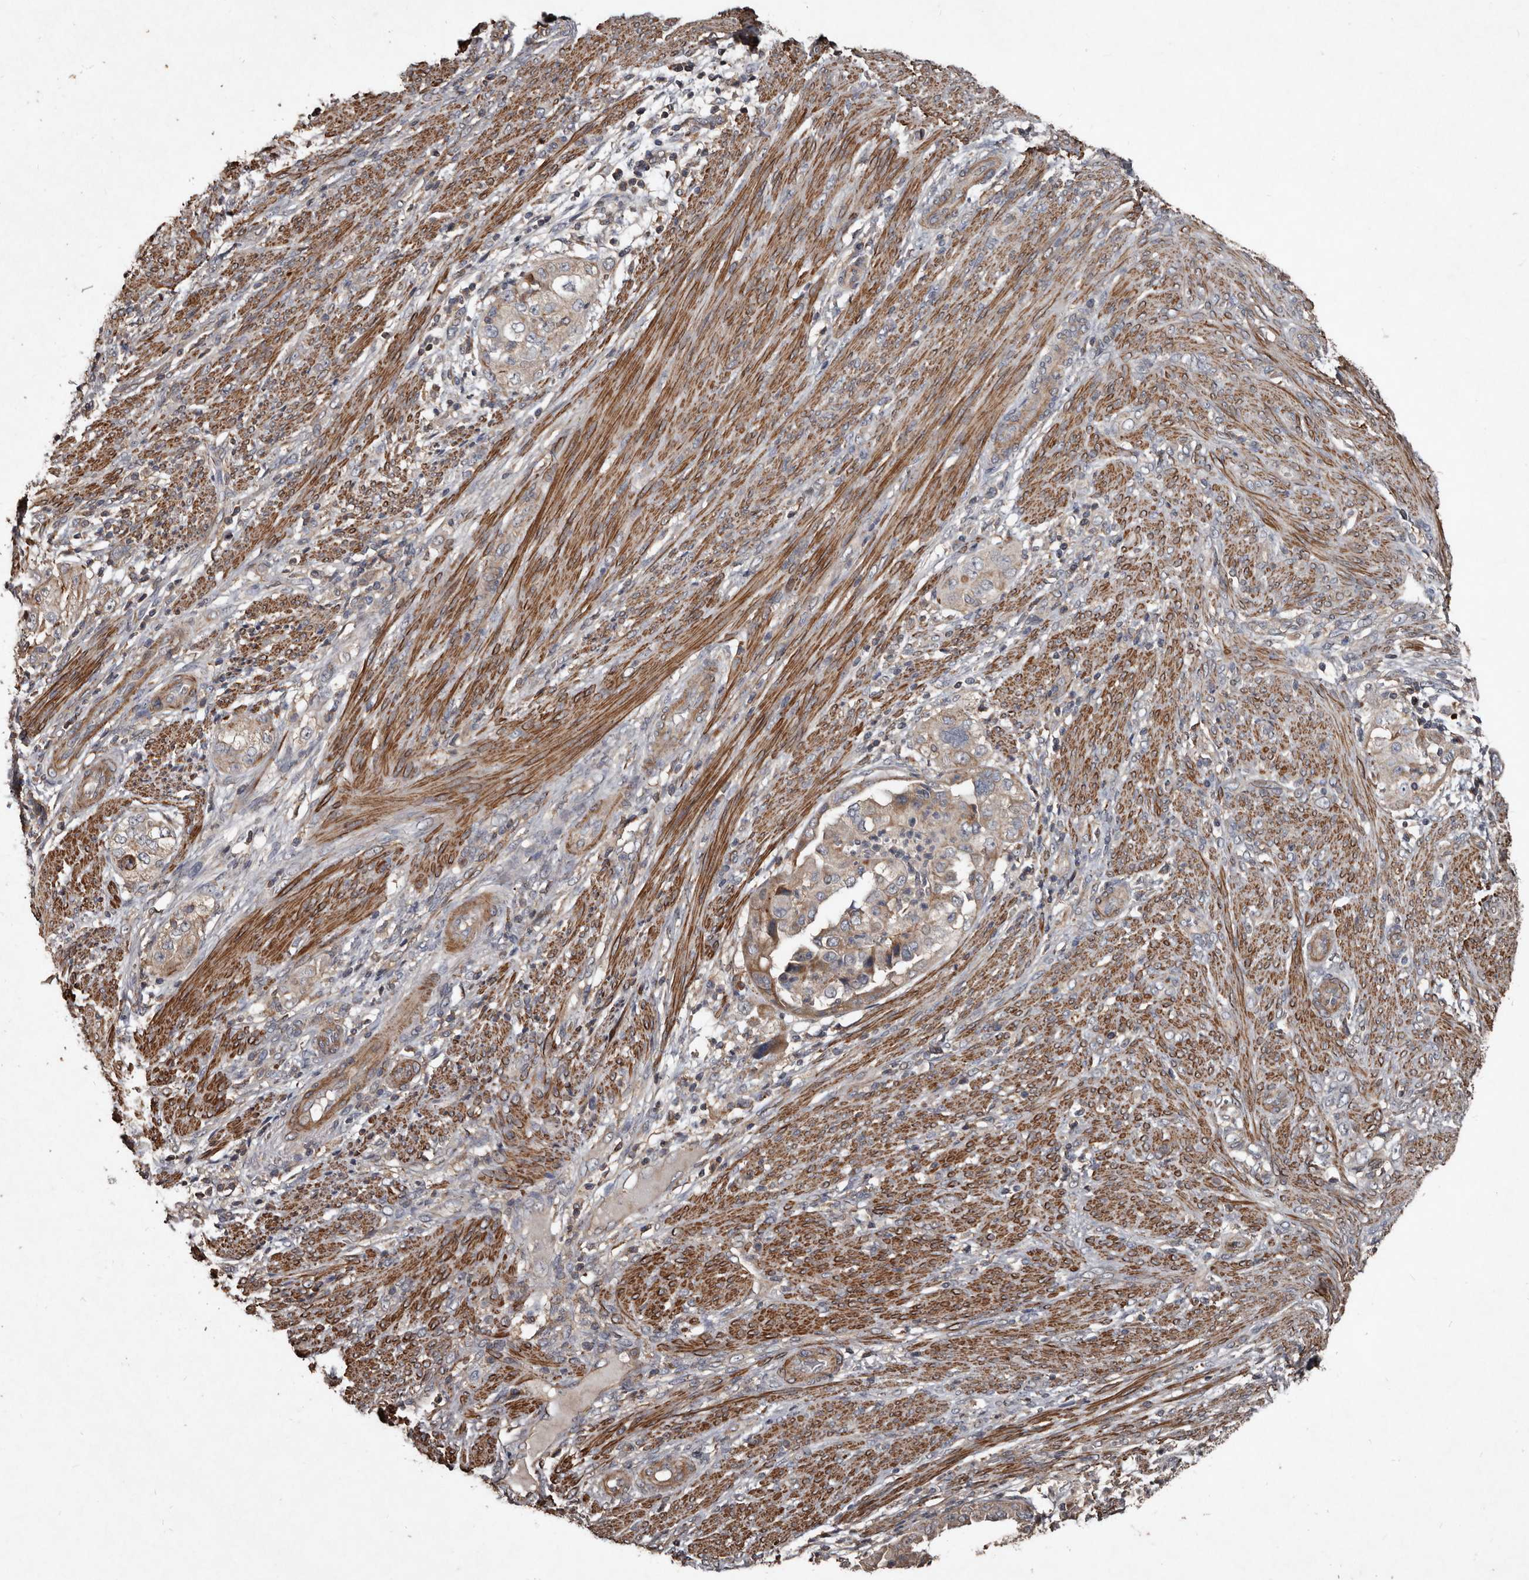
{"staining": {"intensity": "weak", "quantity": ">75%", "location": "cytoplasmic/membranous"}, "tissue": "endometrial cancer", "cell_type": "Tumor cells", "image_type": "cancer", "snomed": [{"axis": "morphology", "description": "Adenocarcinoma, NOS"}, {"axis": "topography", "description": "Endometrium"}], "caption": "Tumor cells exhibit low levels of weak cytoplasmic/membranous staining in about >75% of cells in adenocarcinoma (endometrial).", "gene": "GREB1", "patient": {"sex": "female", "age": 85}}